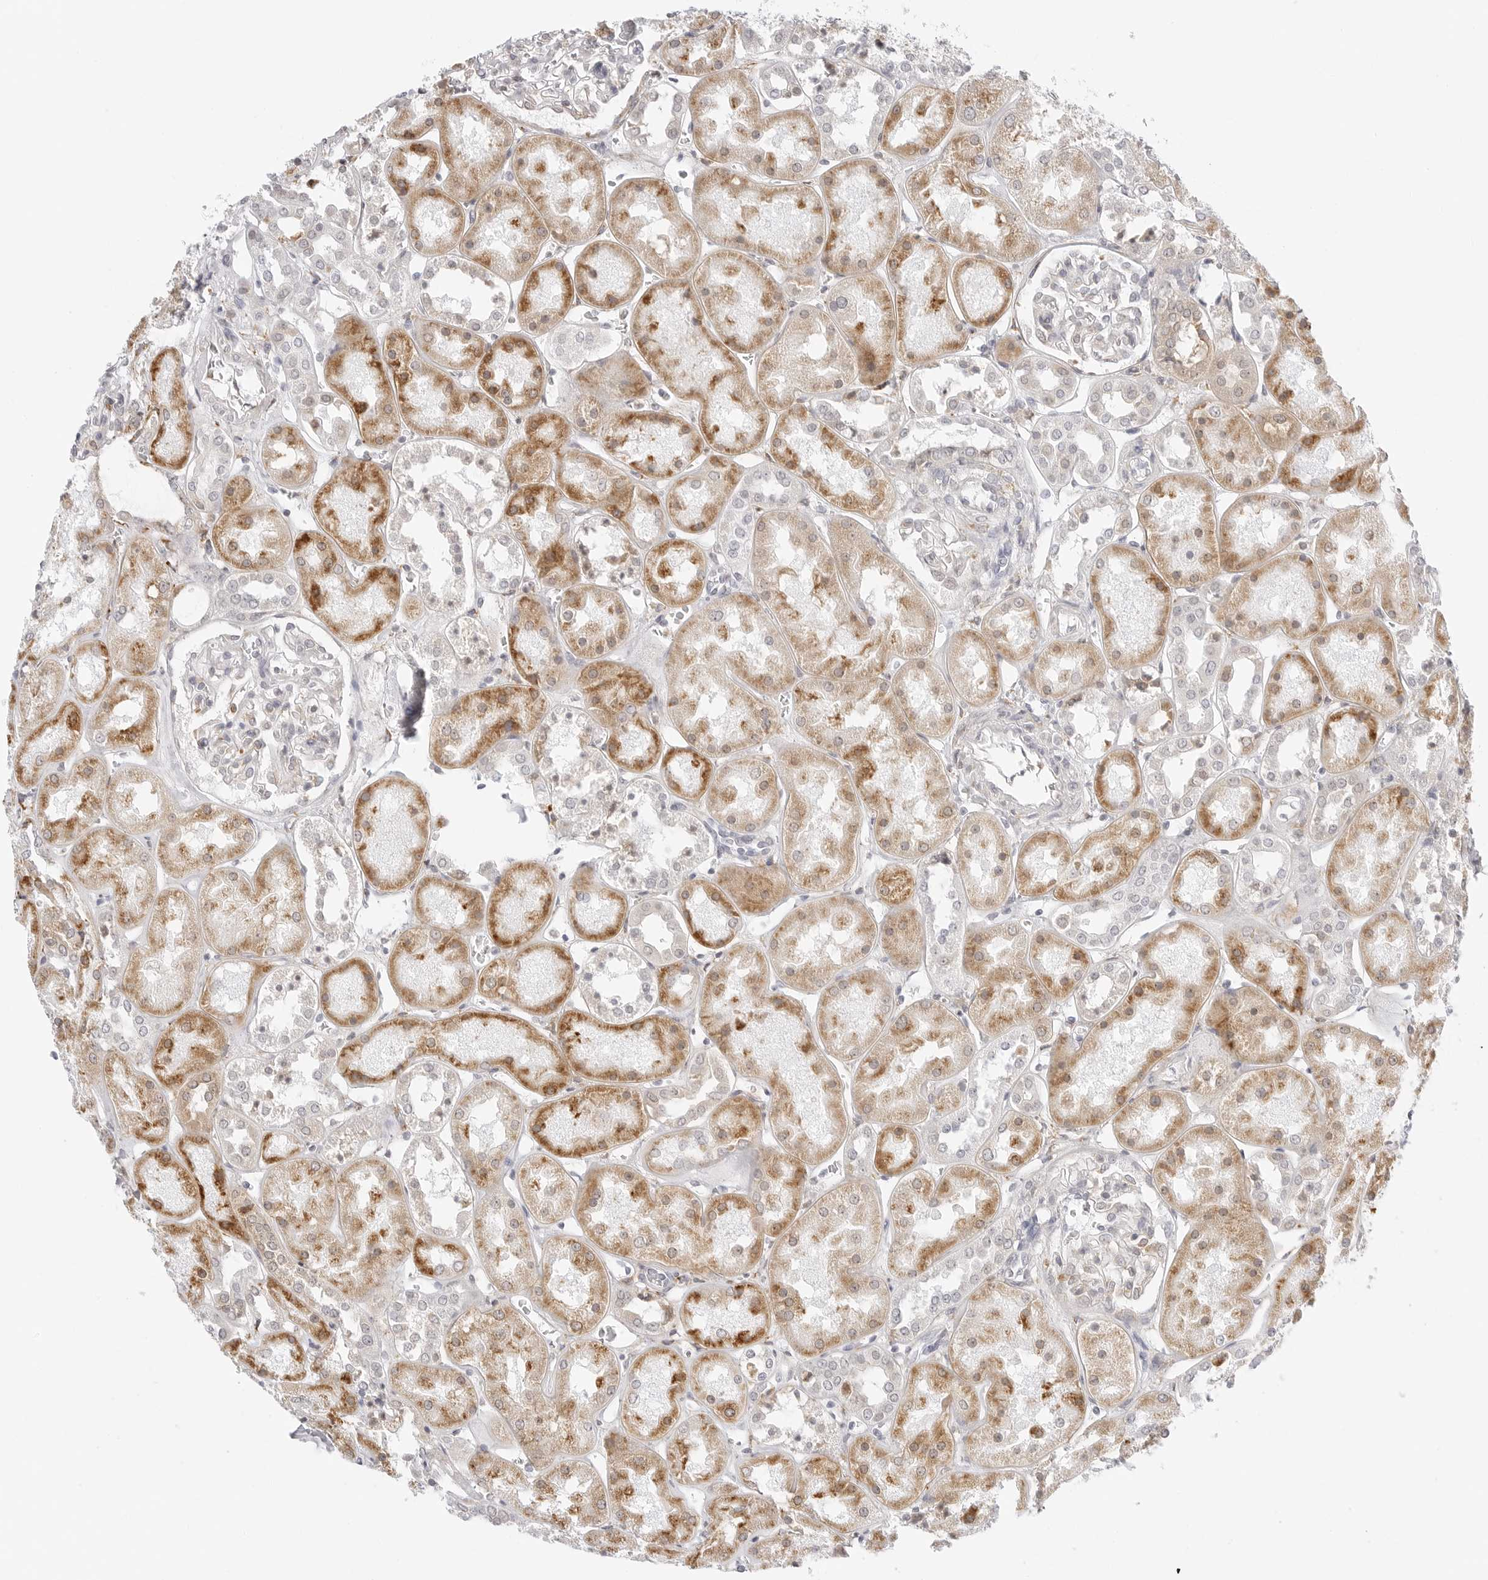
{"staining": {"intensity": "negative", "quantity": "none", "location": "none"}, "tissue": "kidney", "cell_type": "Cells in glomeruli", "image_type": "normal", "snomed": [{"axis": "morphology", "description": "Normal tissue, NOS"}, {"axis": "topography", "description": "Kidney"}], "caption": "A high-resolution photomicrograph shows immunohistochemistry staining of normal kidney, which exhibits no significant expression in cells in glomeruli. (DAB (3,3'-diaminobenzidine) immunohistochemistry visualized using brightfield microscopy, high magnification).", "gene": "THEM4", "patient": {"sex": "male", "age": 70}}